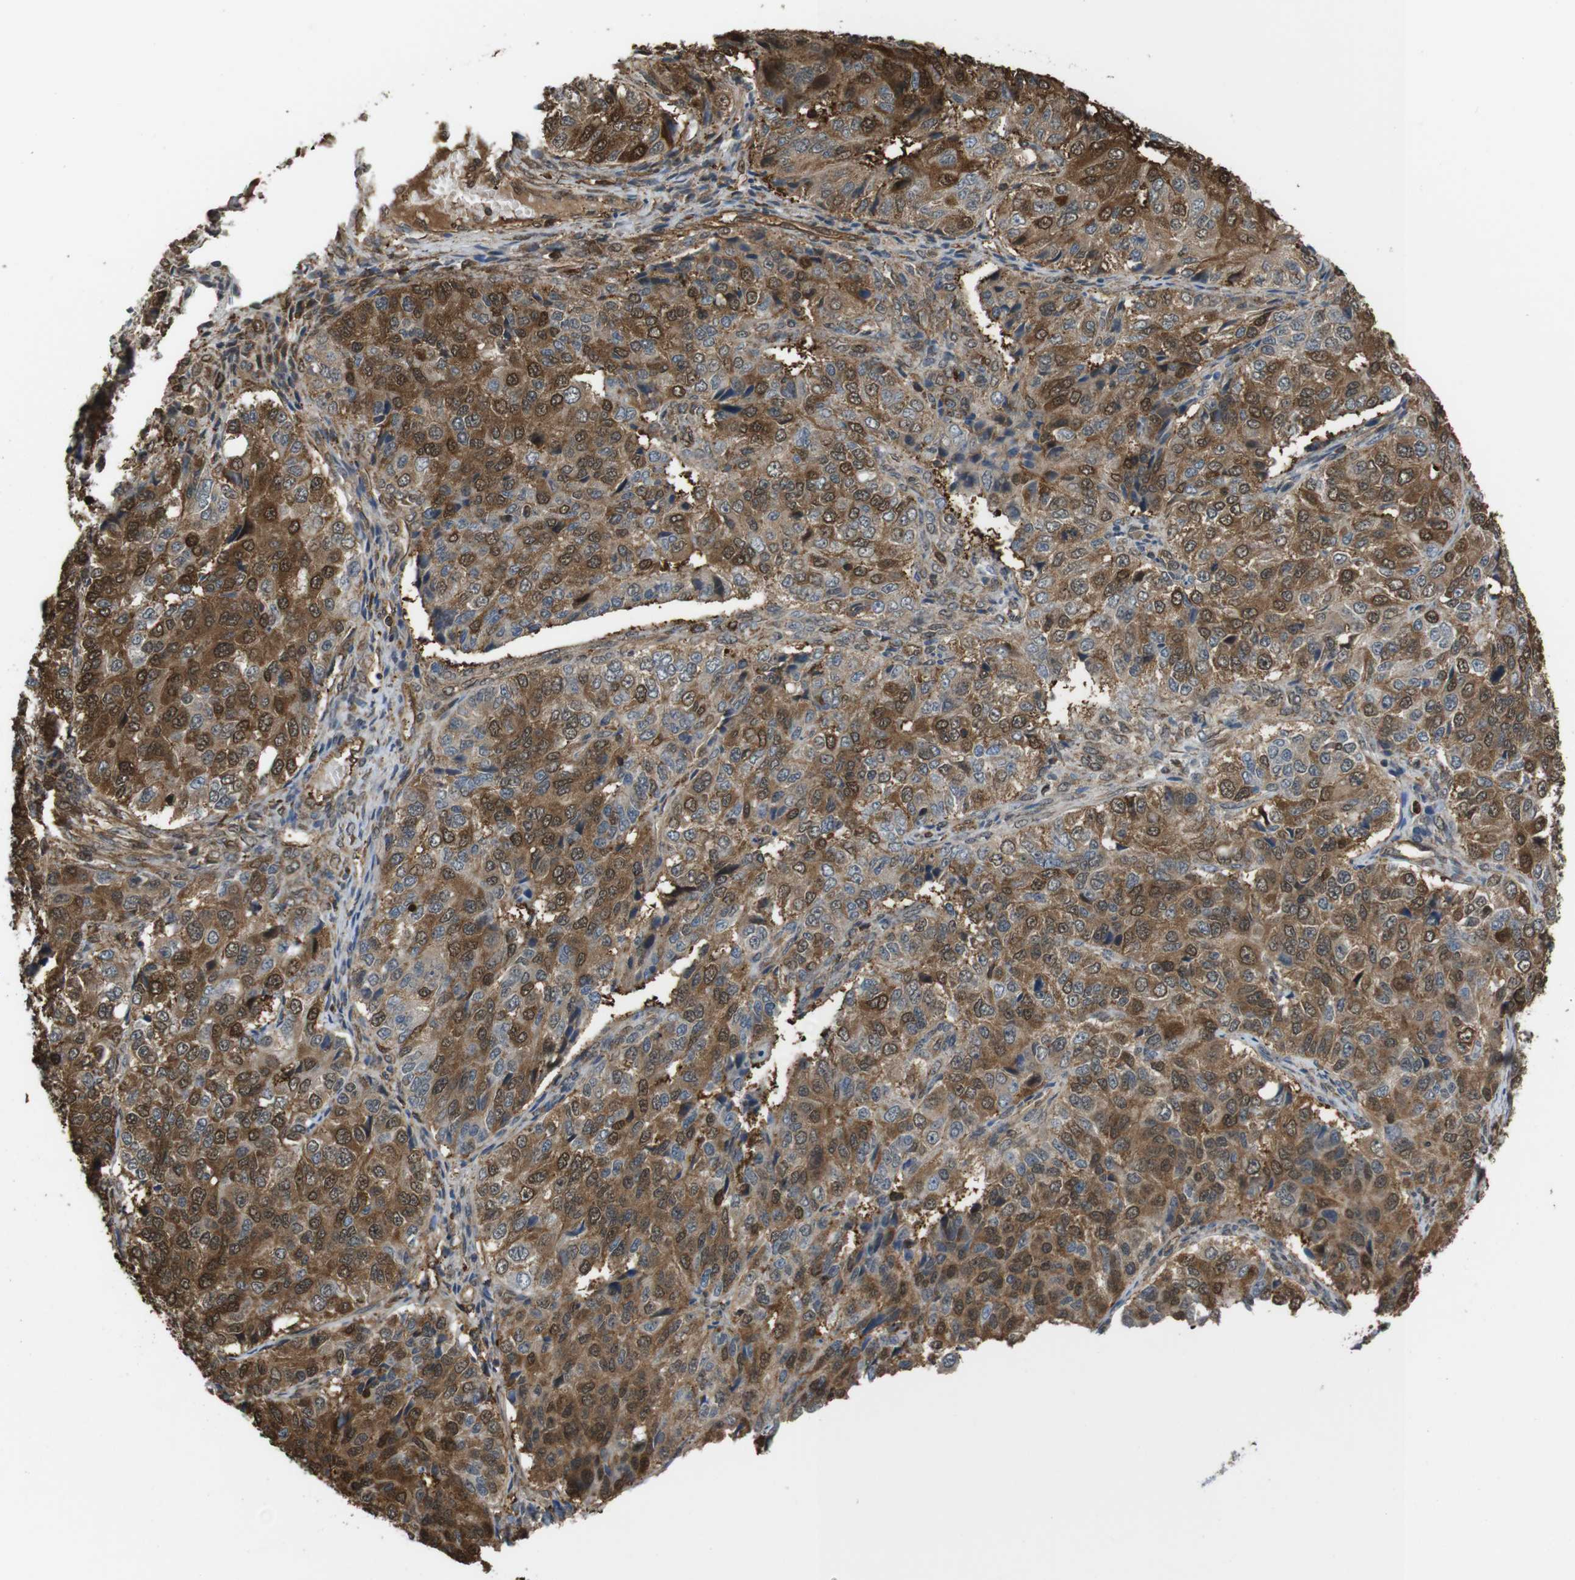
{"staining": {"intensity": "strong", "quantity": ">75%", "location": "cytoplasmic/membranous,nuclear"}, "tissue": "ovarian cancer", "cell_type": "Tumor cells", "image_type": "cancer", "snomed": [{"axis": "morphology", "description": "Carcinoma, endometroid"}, {"axis": "topography", "description": "Ovary"}], "caption": "Immunohistochemical staining of endometroid carcinoma (ovarian) shows high levels of strong cytoplasmic/membranous and nuclear positivity in about >75% of tumor cells.", "gene": "ARHGDIA", "patient": {"sex": "female", "age": 51}}